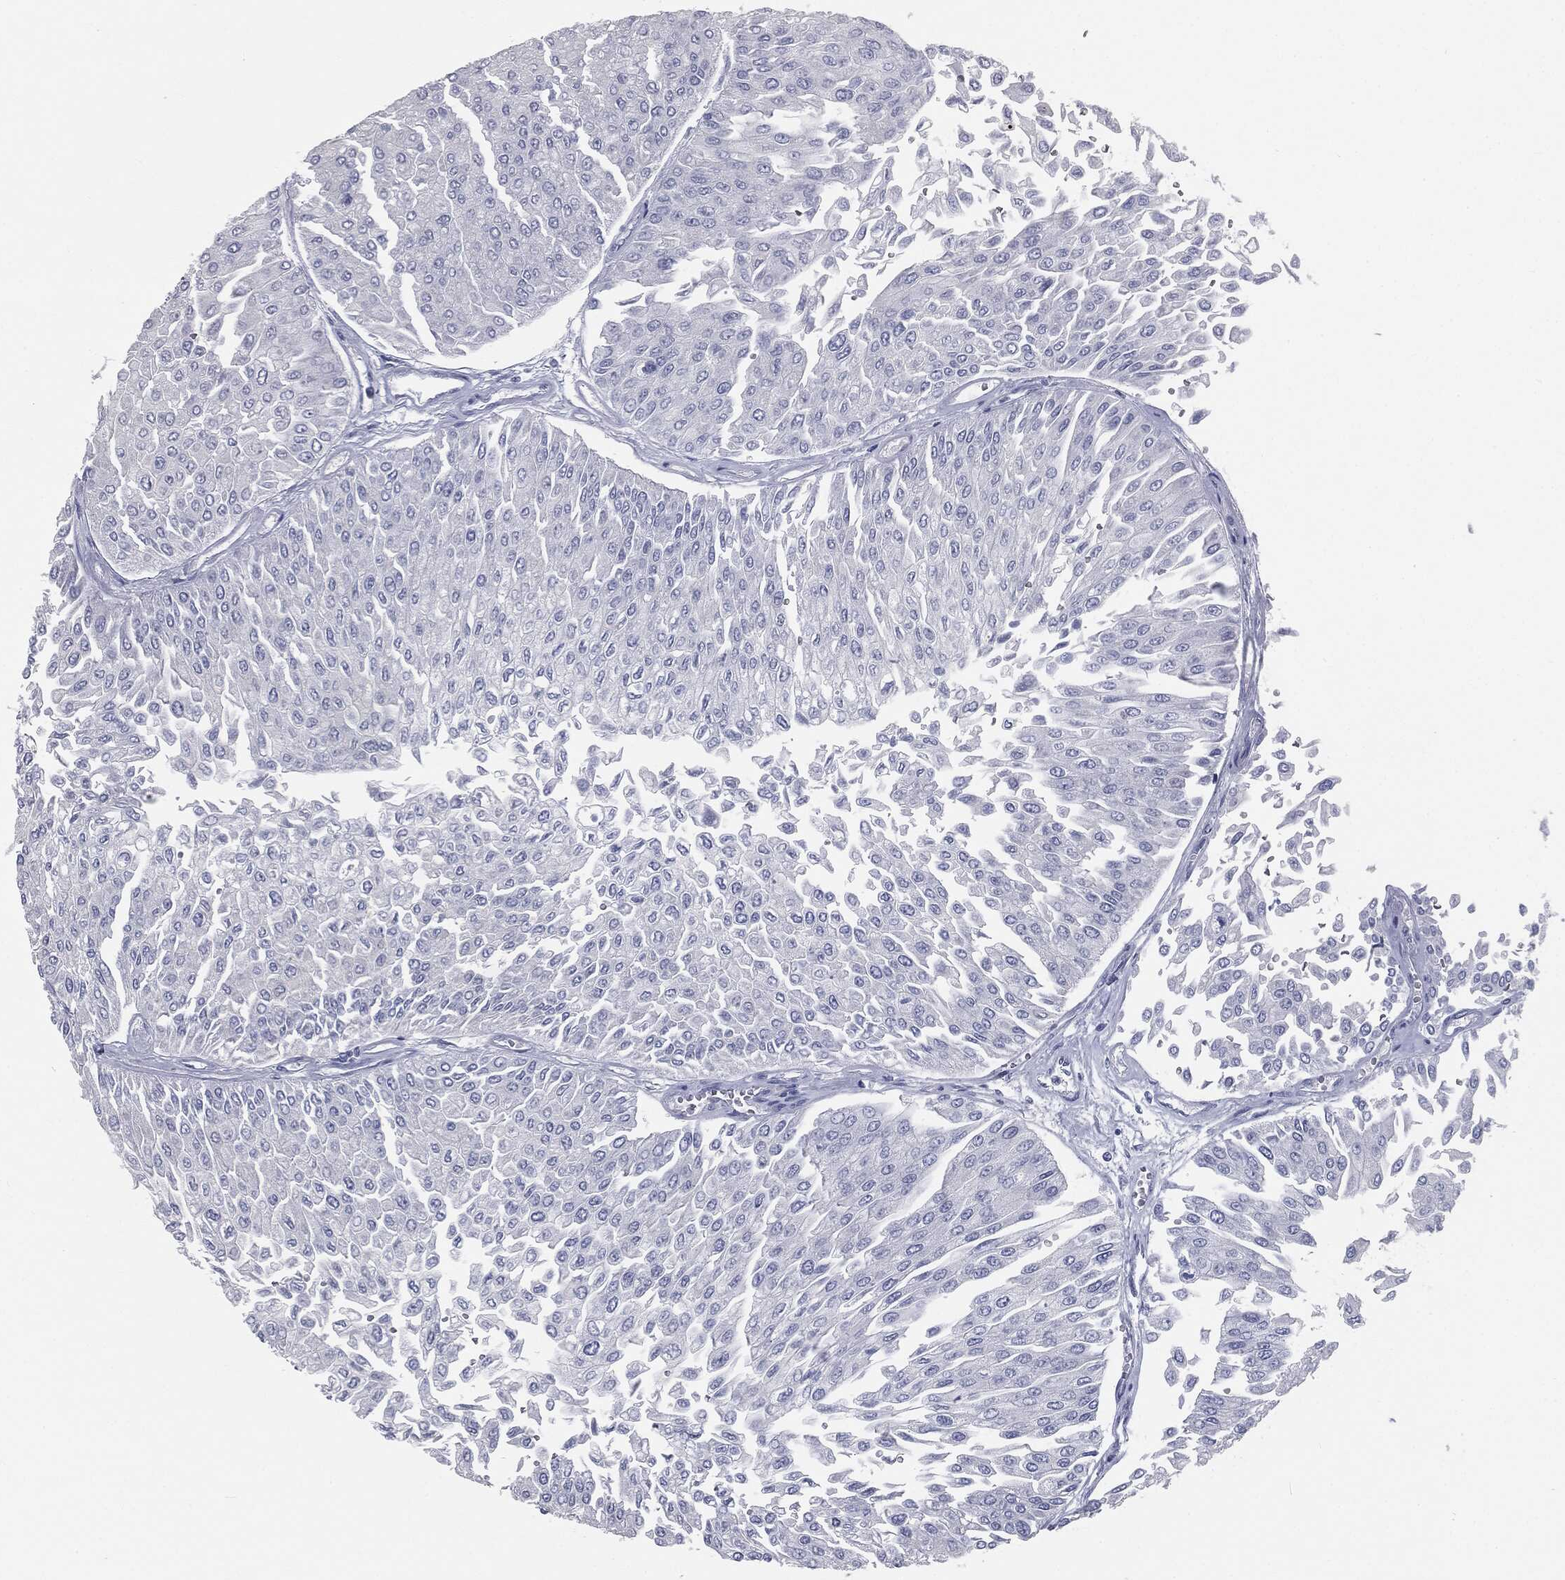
{"staining": {"intensity": "negative", "quantity": "none", "location": "none"}, "tissue": "urothelial cancer", "cell_type": "Tumor cells", "image_type": "cancer", "snomed": [{"axis": "morphology", "description": "Urothelial carcinoma, Low grade"}, {"axis": "topography", "description": "Urinary bladder"}], "caption": "A micrograph of urothelial cancer stained for a protein demonstrates no brown staining in tumor cells.", "gene": "CAV3", "patient": {"sex": "male", "age": 67}}